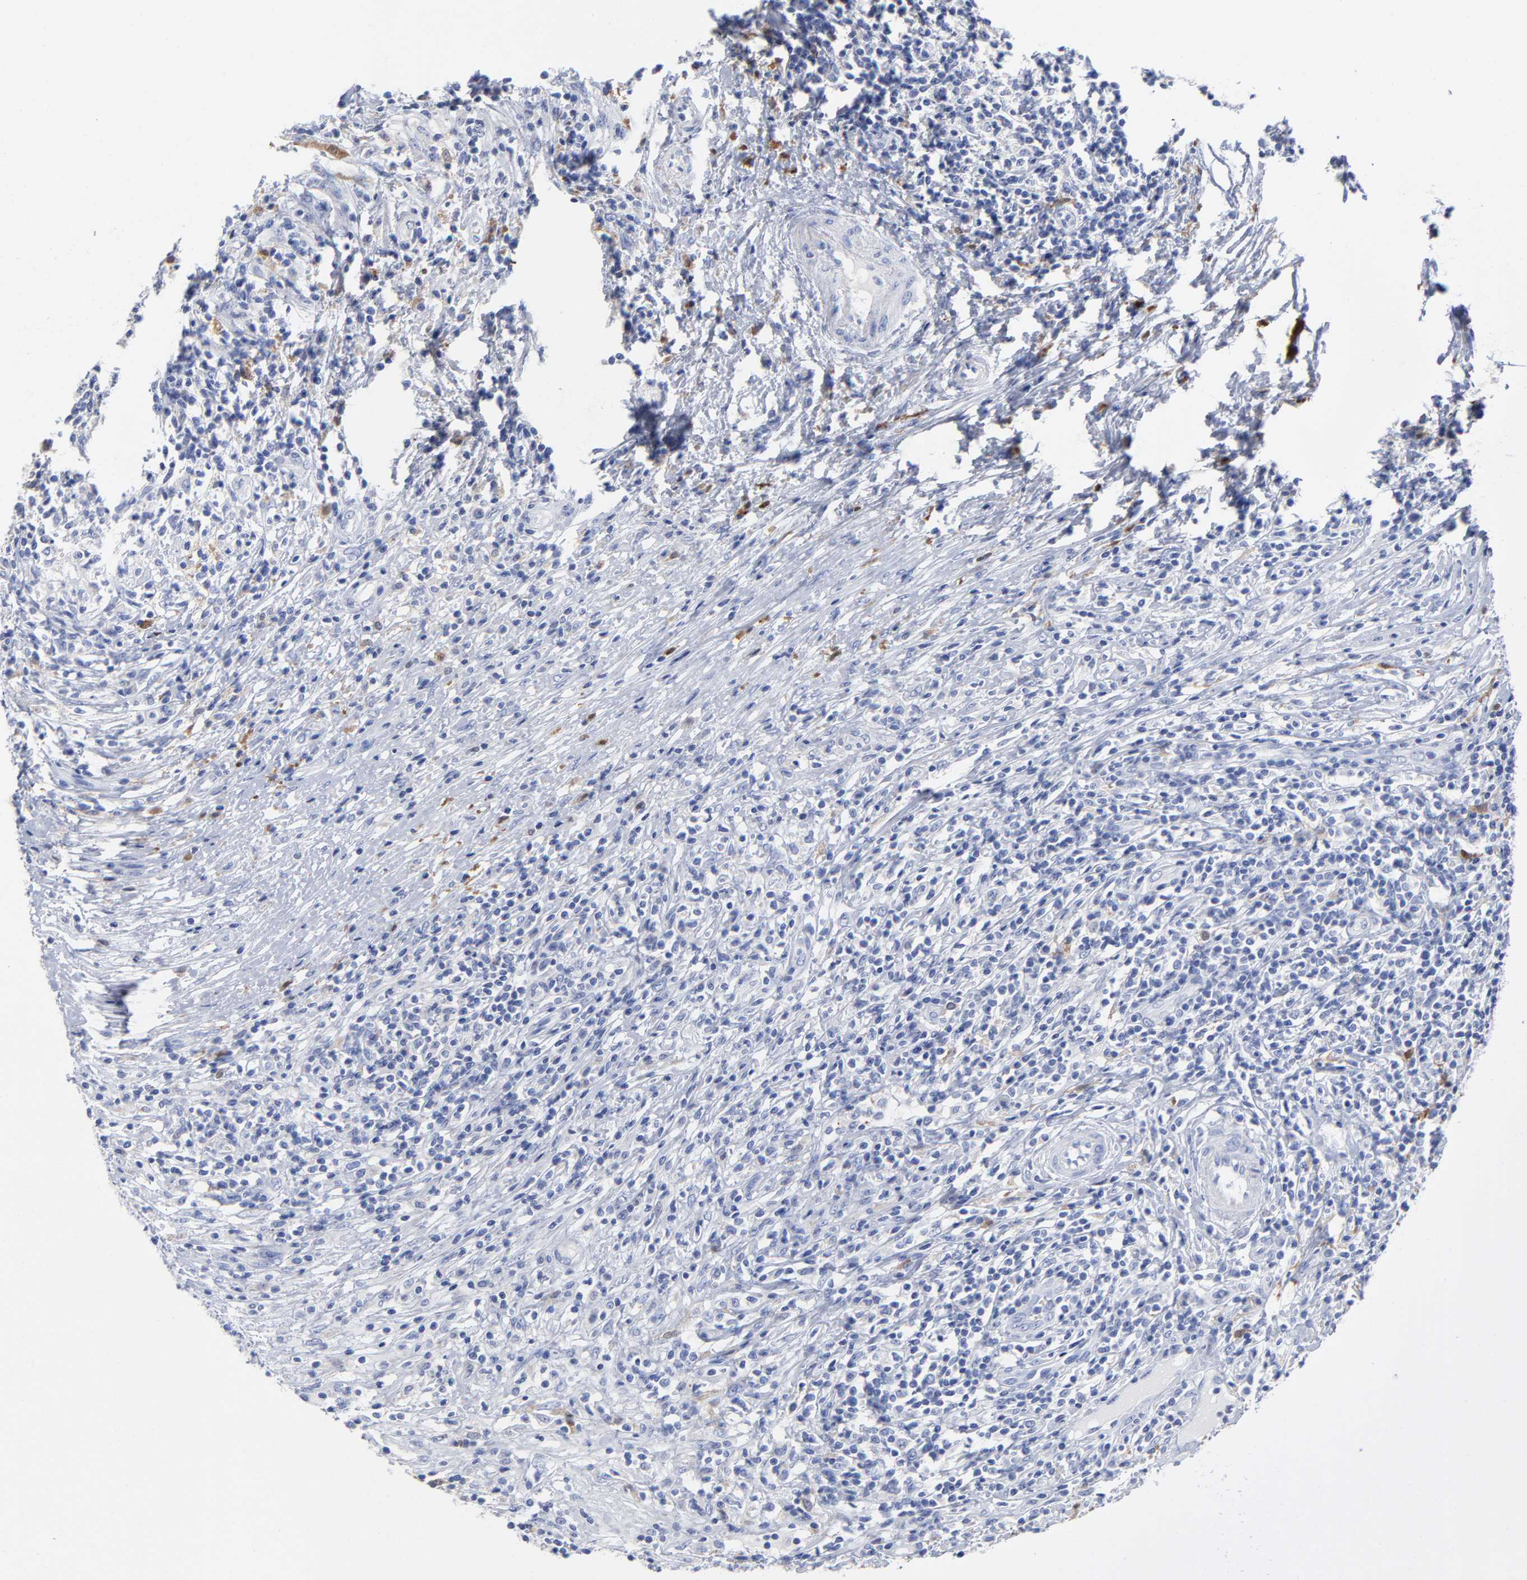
{"staining": {"intensity": "negative", "quantity": "none", "location": "none"}, "tissue": "lymphoma", "cell_type": "Tumor cells", "image_type": "cancer", "snomed": [{"axis": "morphology", "description": "Malignant lymphoma, non-Hodgkin's type, High grade"}, {"axis": "topography", "description": "Lymph node"}], "caption": "Immunohistochemistry (IHC) micrograph of neoplastic tissue: human high-grade malignant lymphoma, non-Hodgkin's type stained with DAB (3,3'-diaminobenzidine) shows no significant protein expression in tumor cells. (Immunohistochemistry, brightfield microscopy, high magnification).", "gene": "PTP4A1", "patient": {"sex": "female", "age": 84}}